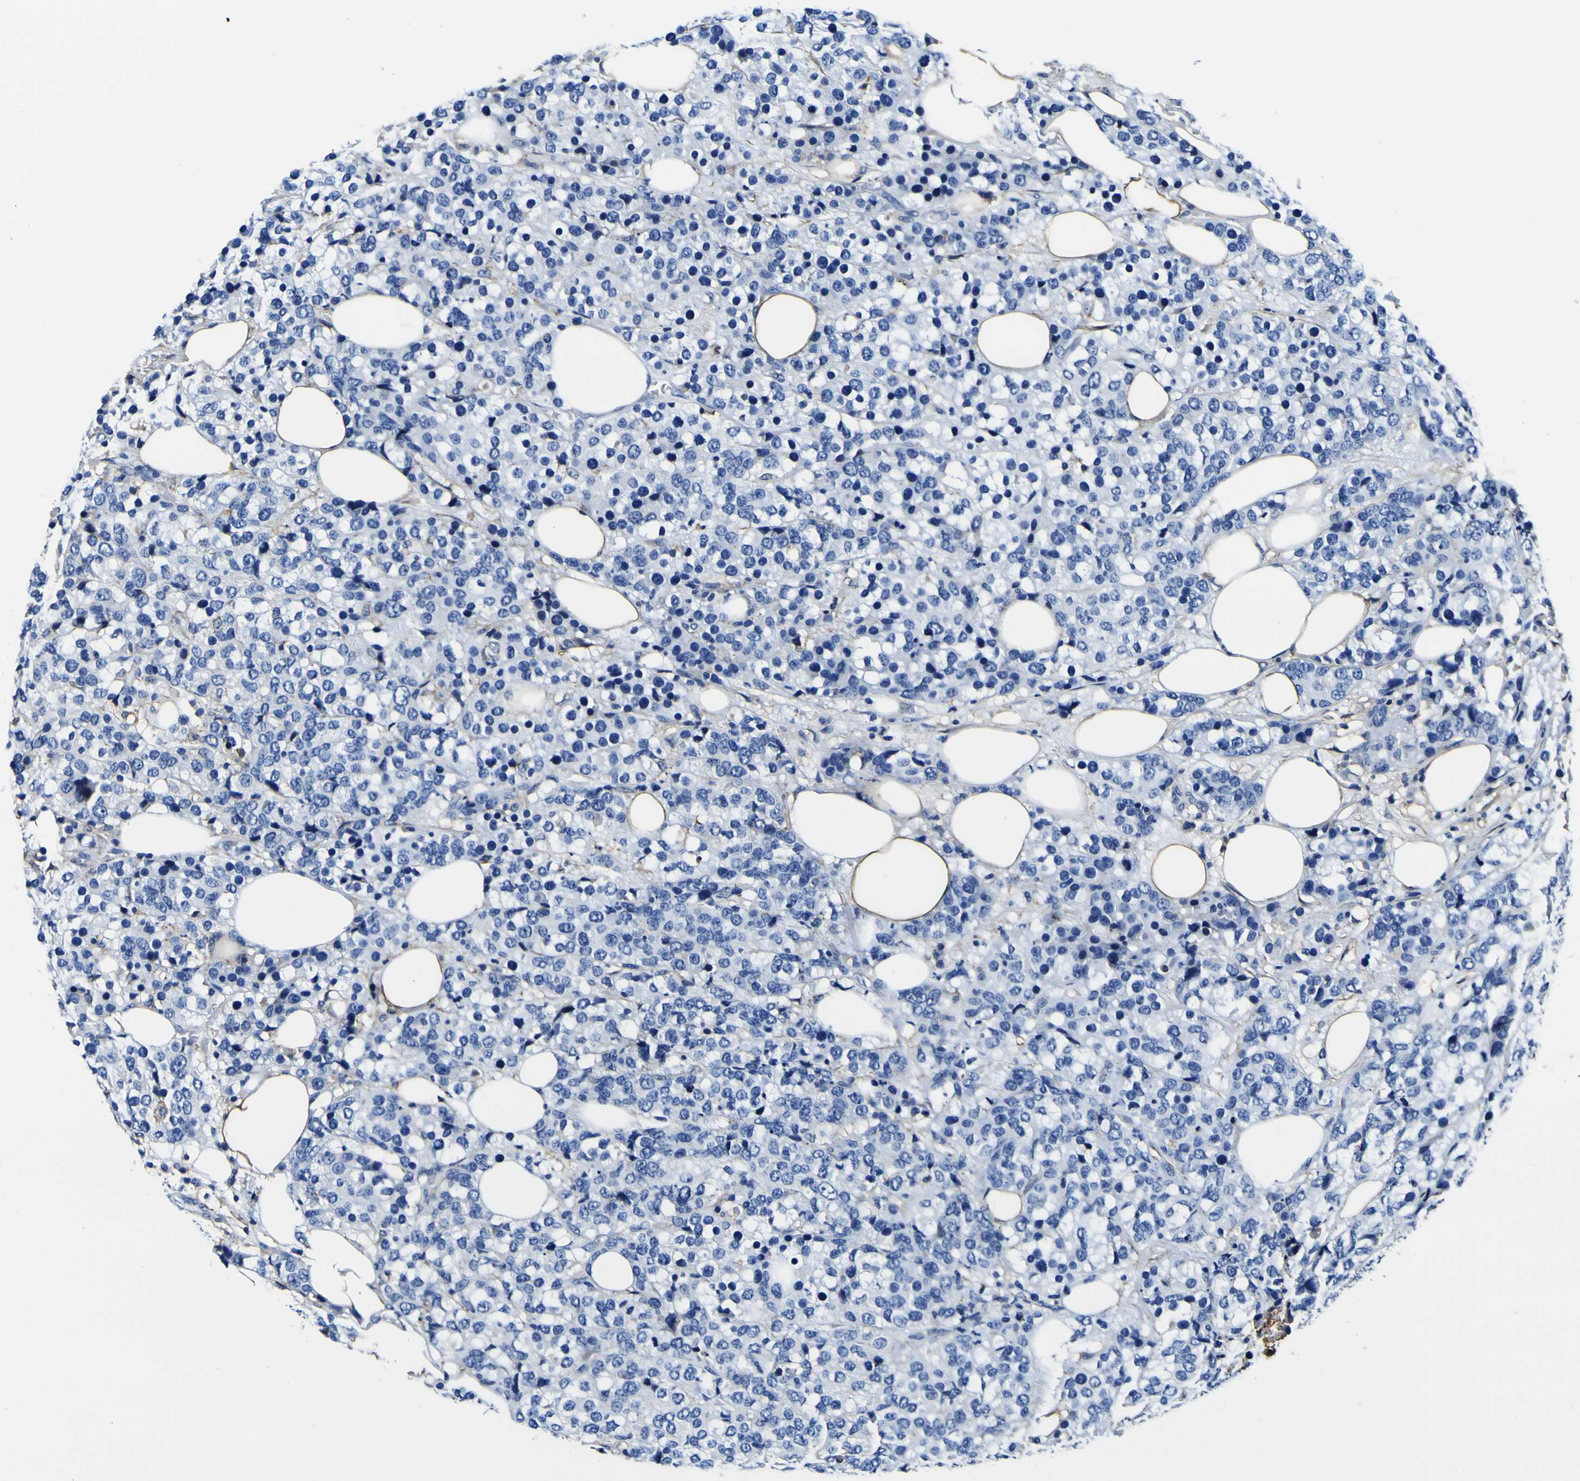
{"staining": {"intensity": "negative", "quantity": "none", "location": "none"}, "tissue": "breast cancer", "cell_type": "Tumor cells", "image_type": "cancer", "snomed": [{"axis": "morphology", "description": "Lobular carcinoma"}, {"axis": "topography", "description": "Breast"}], "caption": "Tumor cells show no significant staining in breast cancer. (DAB (3,3'-diaminobenzidine) immunohistochemistry, high magnification).", "gene": "PXDN", "patient": {"sex": "female", "age": 59}}